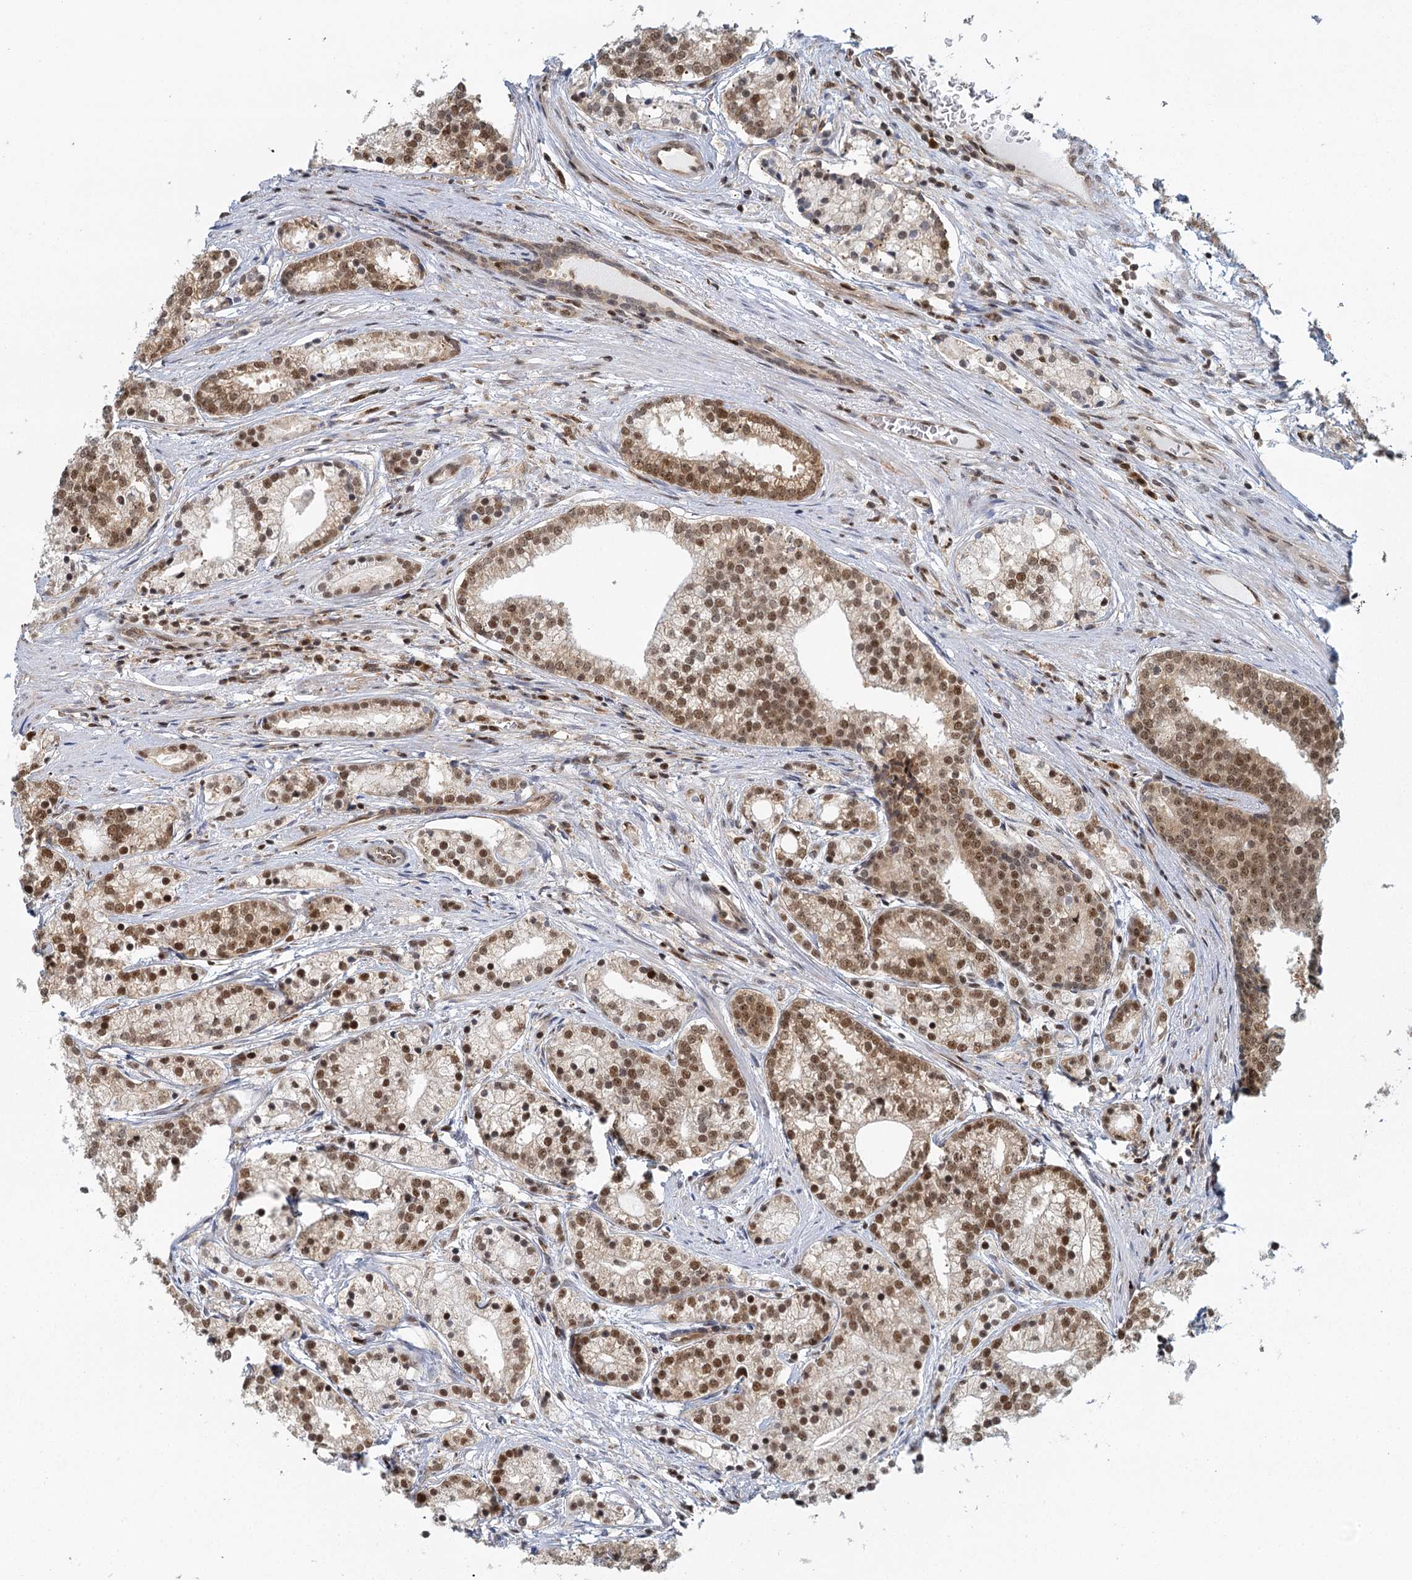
{"staining": {"intensity": "moderate", "quantity": ">75%", "location": "nuclear"}, "tissue": "prostate cancer", "cell_type": "Tumor cells", "image_type": "cancer", "snomed": [{"axis": "morphology", "description": "Adenocarcinoma, Low grade"}, {"axis": "topography", "description": "Prostate"}], "caption": "Brown immunohistochemical staining in prostate low-grade adenocarcinoma shows moderate nuclear positivity in approximately >75% of tumor cells.", "gene": "GPATCH11", "patient": {"sex": "male", "age": 71}}